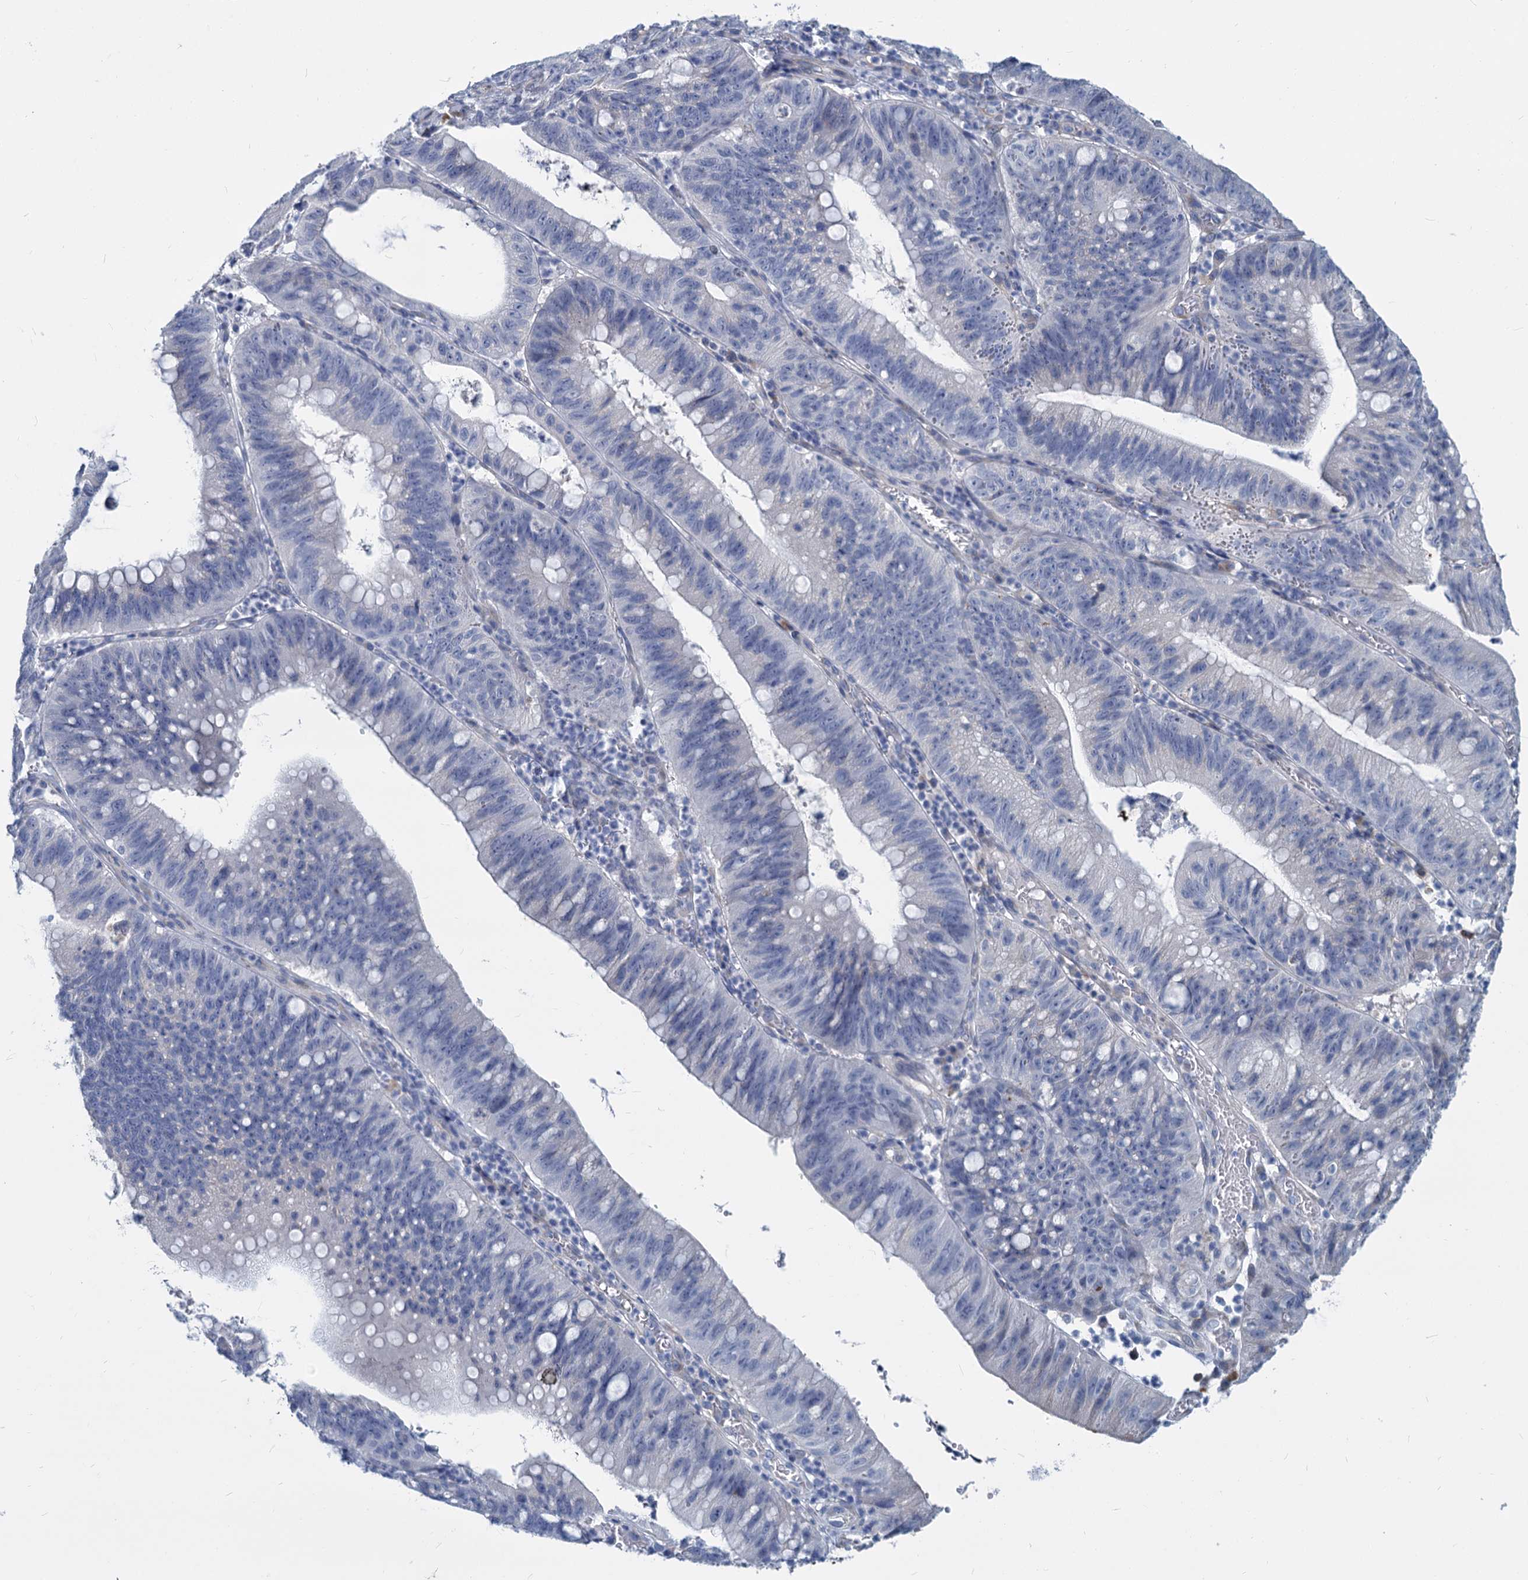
{"staining": {"intensity": "negative", "quantity": "none", "location": "none"}, "tissue": "stomach cancer", "cell_type": "Tumor cells", "image_type": "cancer", "snomed": [{"axis": "morphology", "description": "Adenocarcinoma, NOS"}, {"axis": "topography", "description": "Stomach"}], "caption": "This is an IHC image of human stomach cancer (adenocarcinoma). There is no staining in tumor cells.", "gene": "GSTM3", "patient": {"sex": "male", "age": 59}}